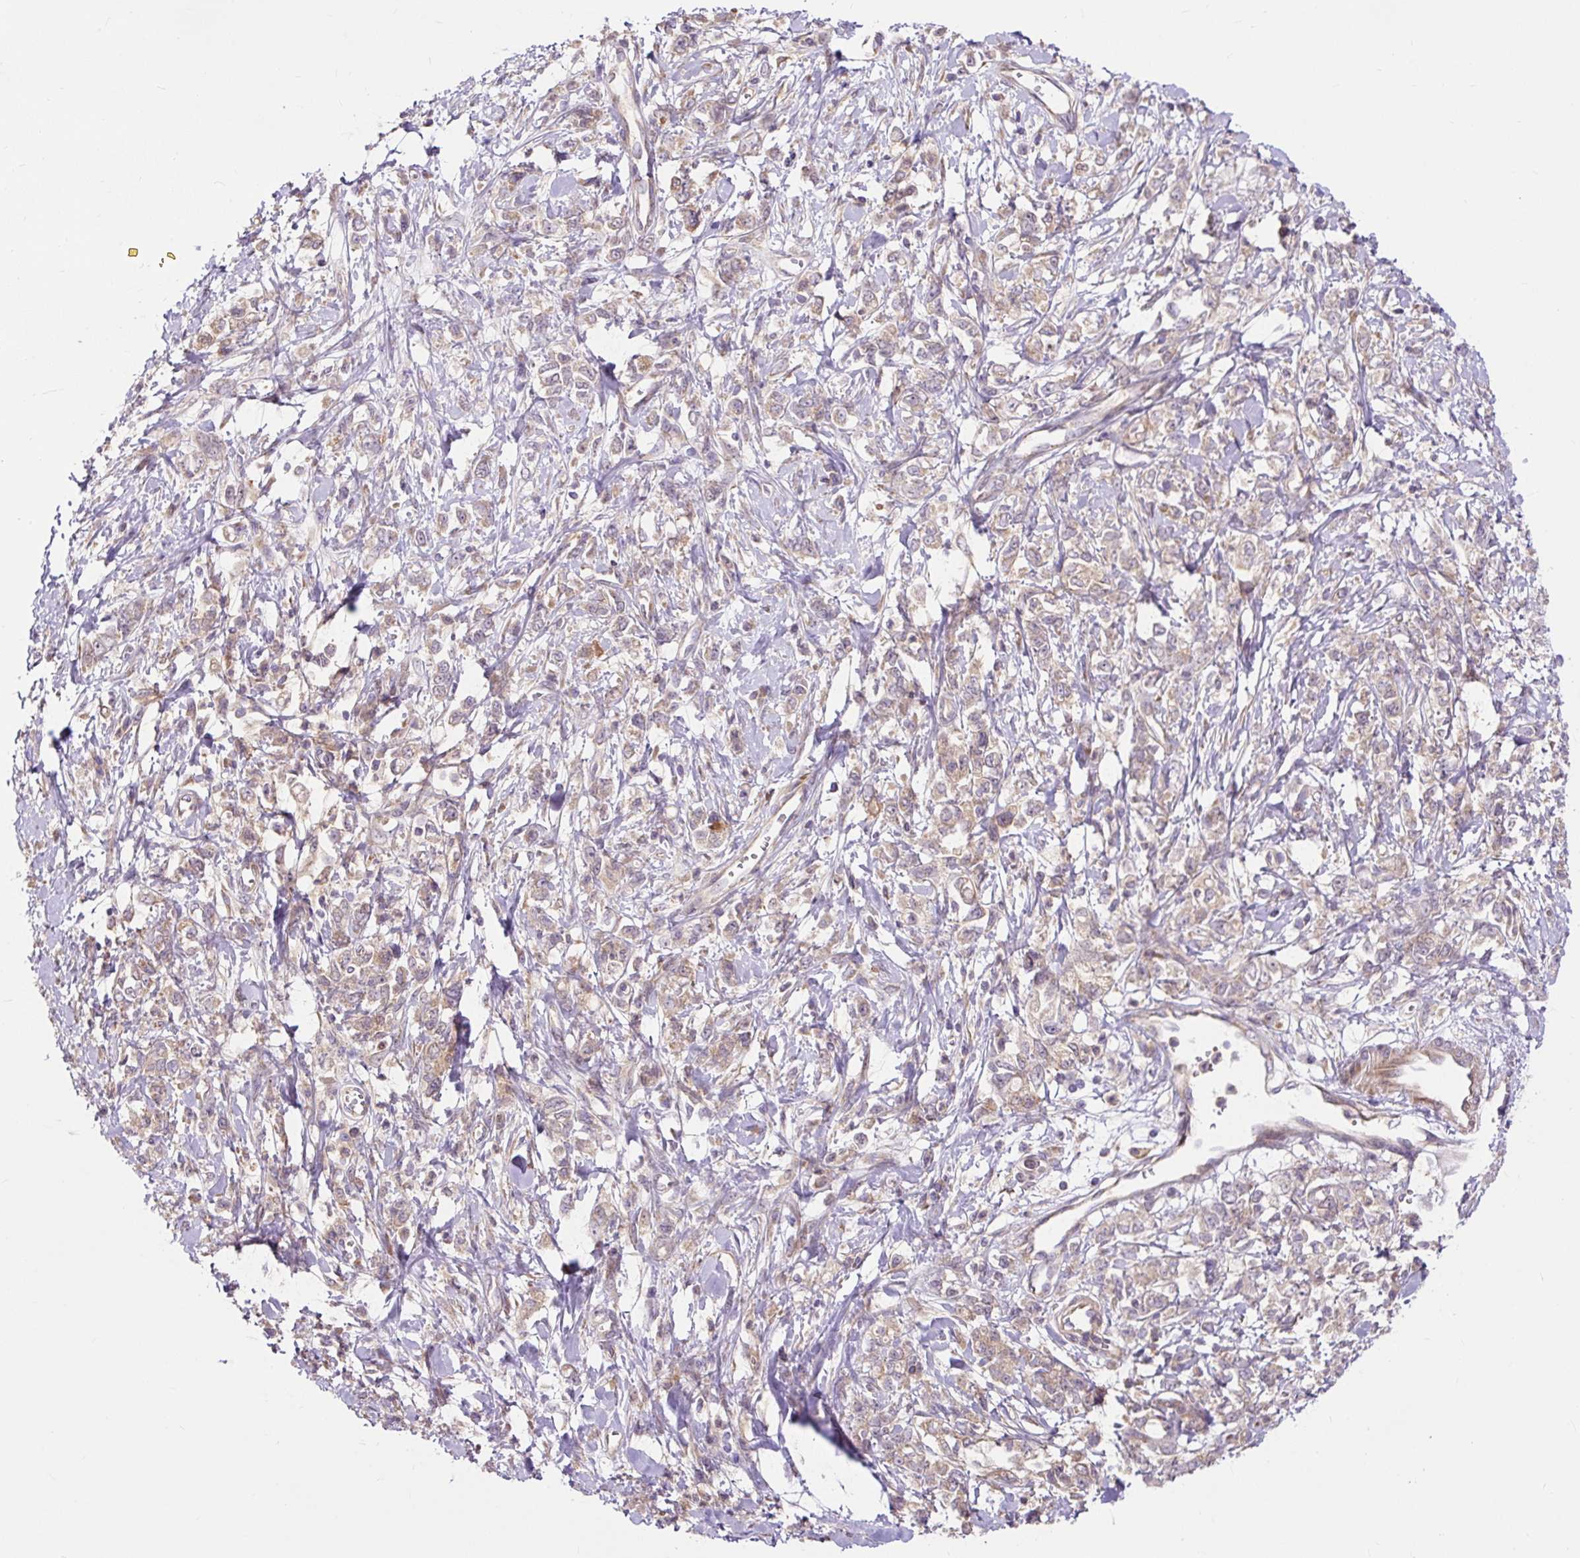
{"staining": {"intensity": "weak", "quantity": ">75%", "location": "cytoplasmic/membranous"}, "tissue": "stomach cancer", "cell_type": "Tumor cells", "image_type": "cancer", "snomed": [{"axis": "morphology", "description": "Adenocarcinoma, NOS"}, {"axis": "topography", "description": "Stomach"}], "caption": "Immunohistochemistry (IHC) image of neoplastic tissue: human stomach adenocarcinoma stained using immunohistochemistry shows low levels of weak protein expression localized specifically in the cytoplasmic/membranous of tumor cells, appearing as a cytoplasmic/membranous brown color.", "gene": "TRIAP1", "patient": {"sex": "female", "age": 76}}